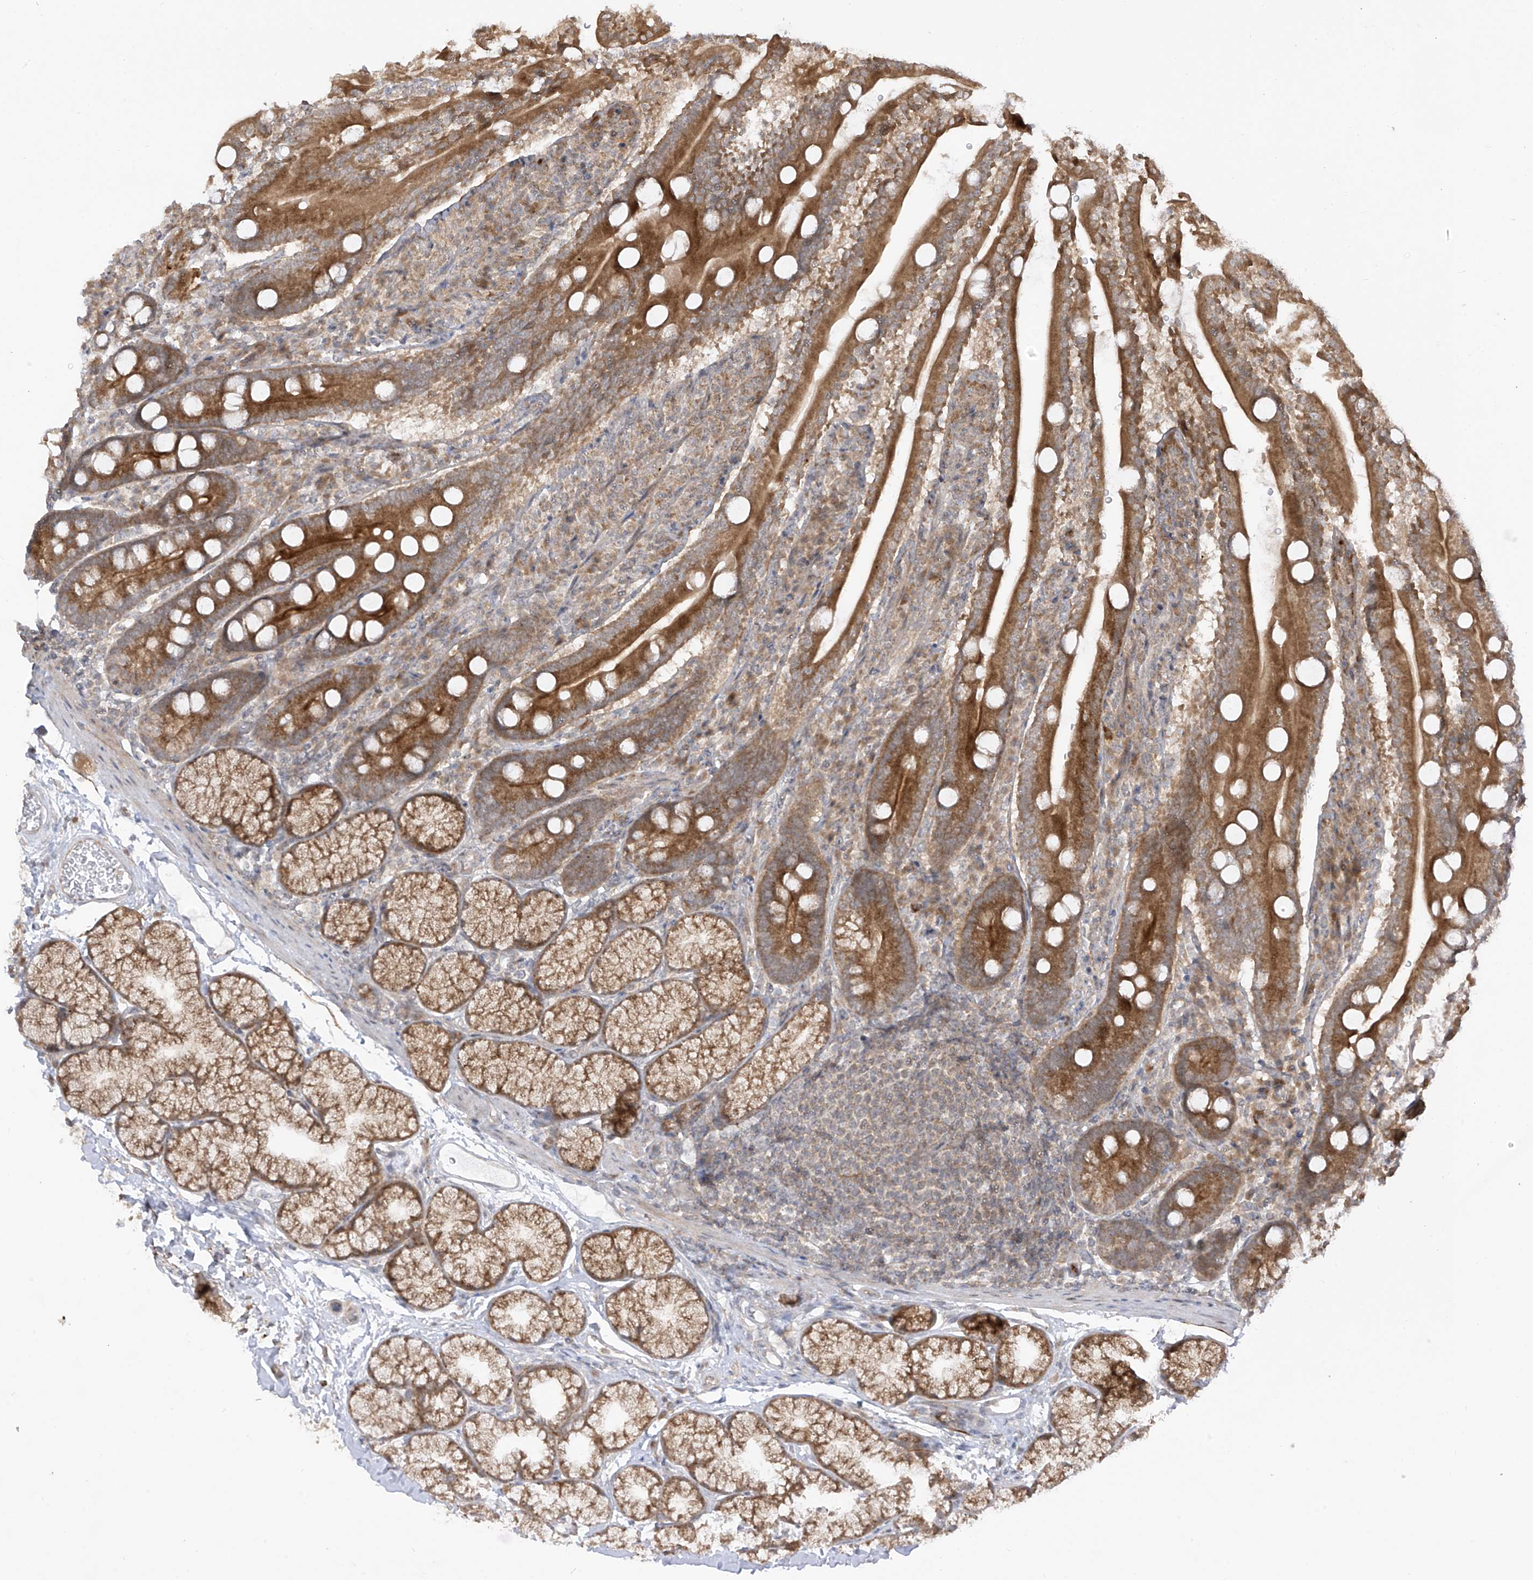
{"staining": {"intensity": "strong", "quantity": ">75%", "location": "cytoplasmic/membranous"}, "tissue": "duodenum", "cell_type": "Glandular cells", "image_type": "normal", "snomed": [{"axis": "morphology", "description": "Normal tissue, NOS"}, {"axis": "topography", "description": "Duodenum"}], "caption": "Duodenum stained for a protein (brown) demonstrates strong cytoplasmic/membranous positive positivity in approximately >75% of glandular cells.", "gene": "PDE11A", "patient": {"sex": "male", "age": 35}}